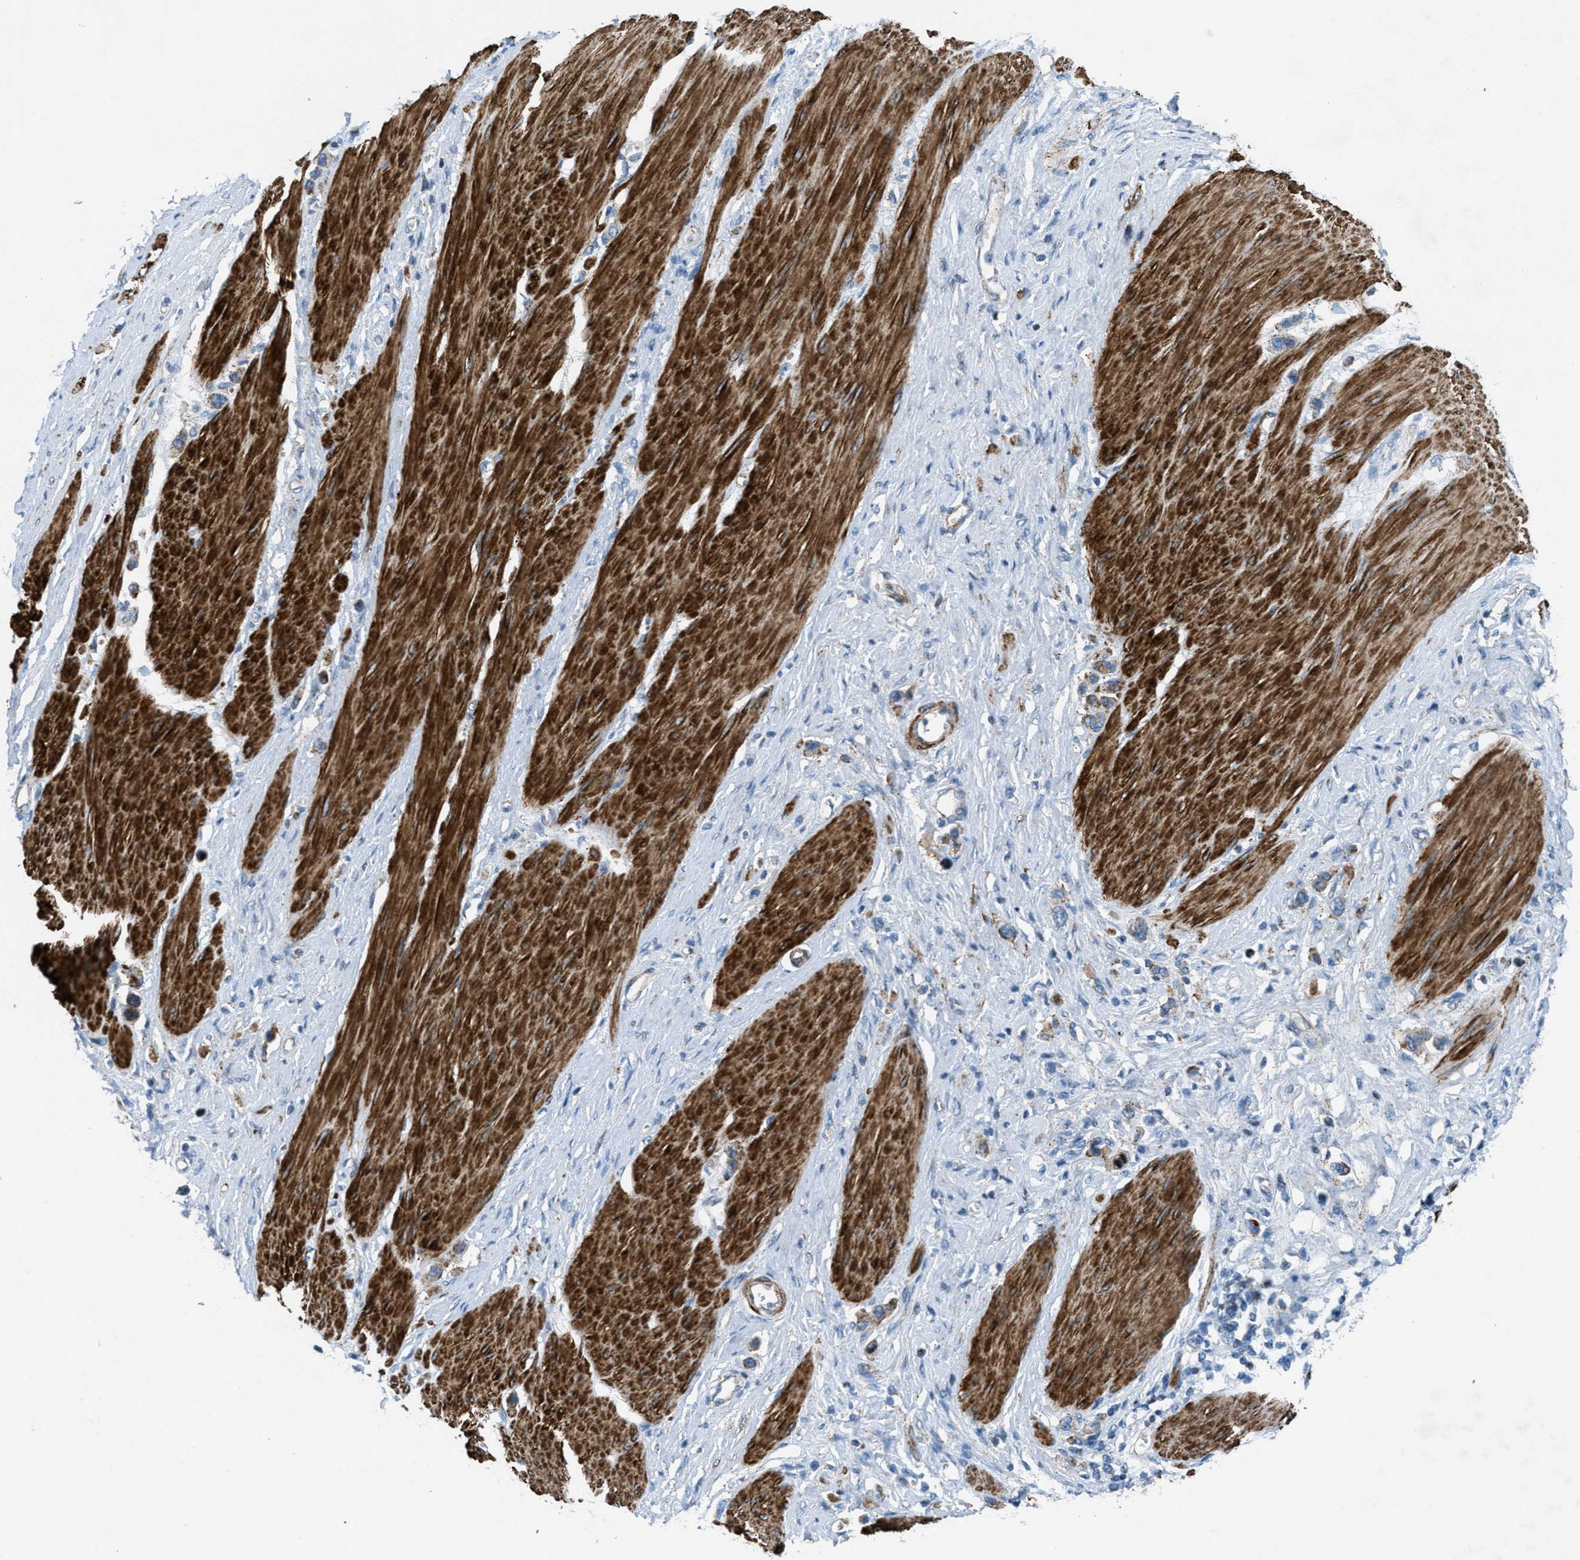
{"staining": {"intensity": "moderate", "quantity": "25%-75%", "location": "cytoplasmic/membranous"}, "tissue": "stomach cancer", "cell_type": "Tumor cells", "image_type": "cancer", "snomed": [{"axis": "morphology", "description": "Adenocarcinoma, NOS"}, {"axis": "topography", "description": "Stomach"}], "caption": "IHC photomicrograph of stomach cancer stained for a protein (brown), which exhibits medium levels of moderate cytoplasmic/membranous positivity in approximately 25%-75% of tumor cells.", "gene": "MFSD13A", "patient": {"sex": "female", "age": 65}}